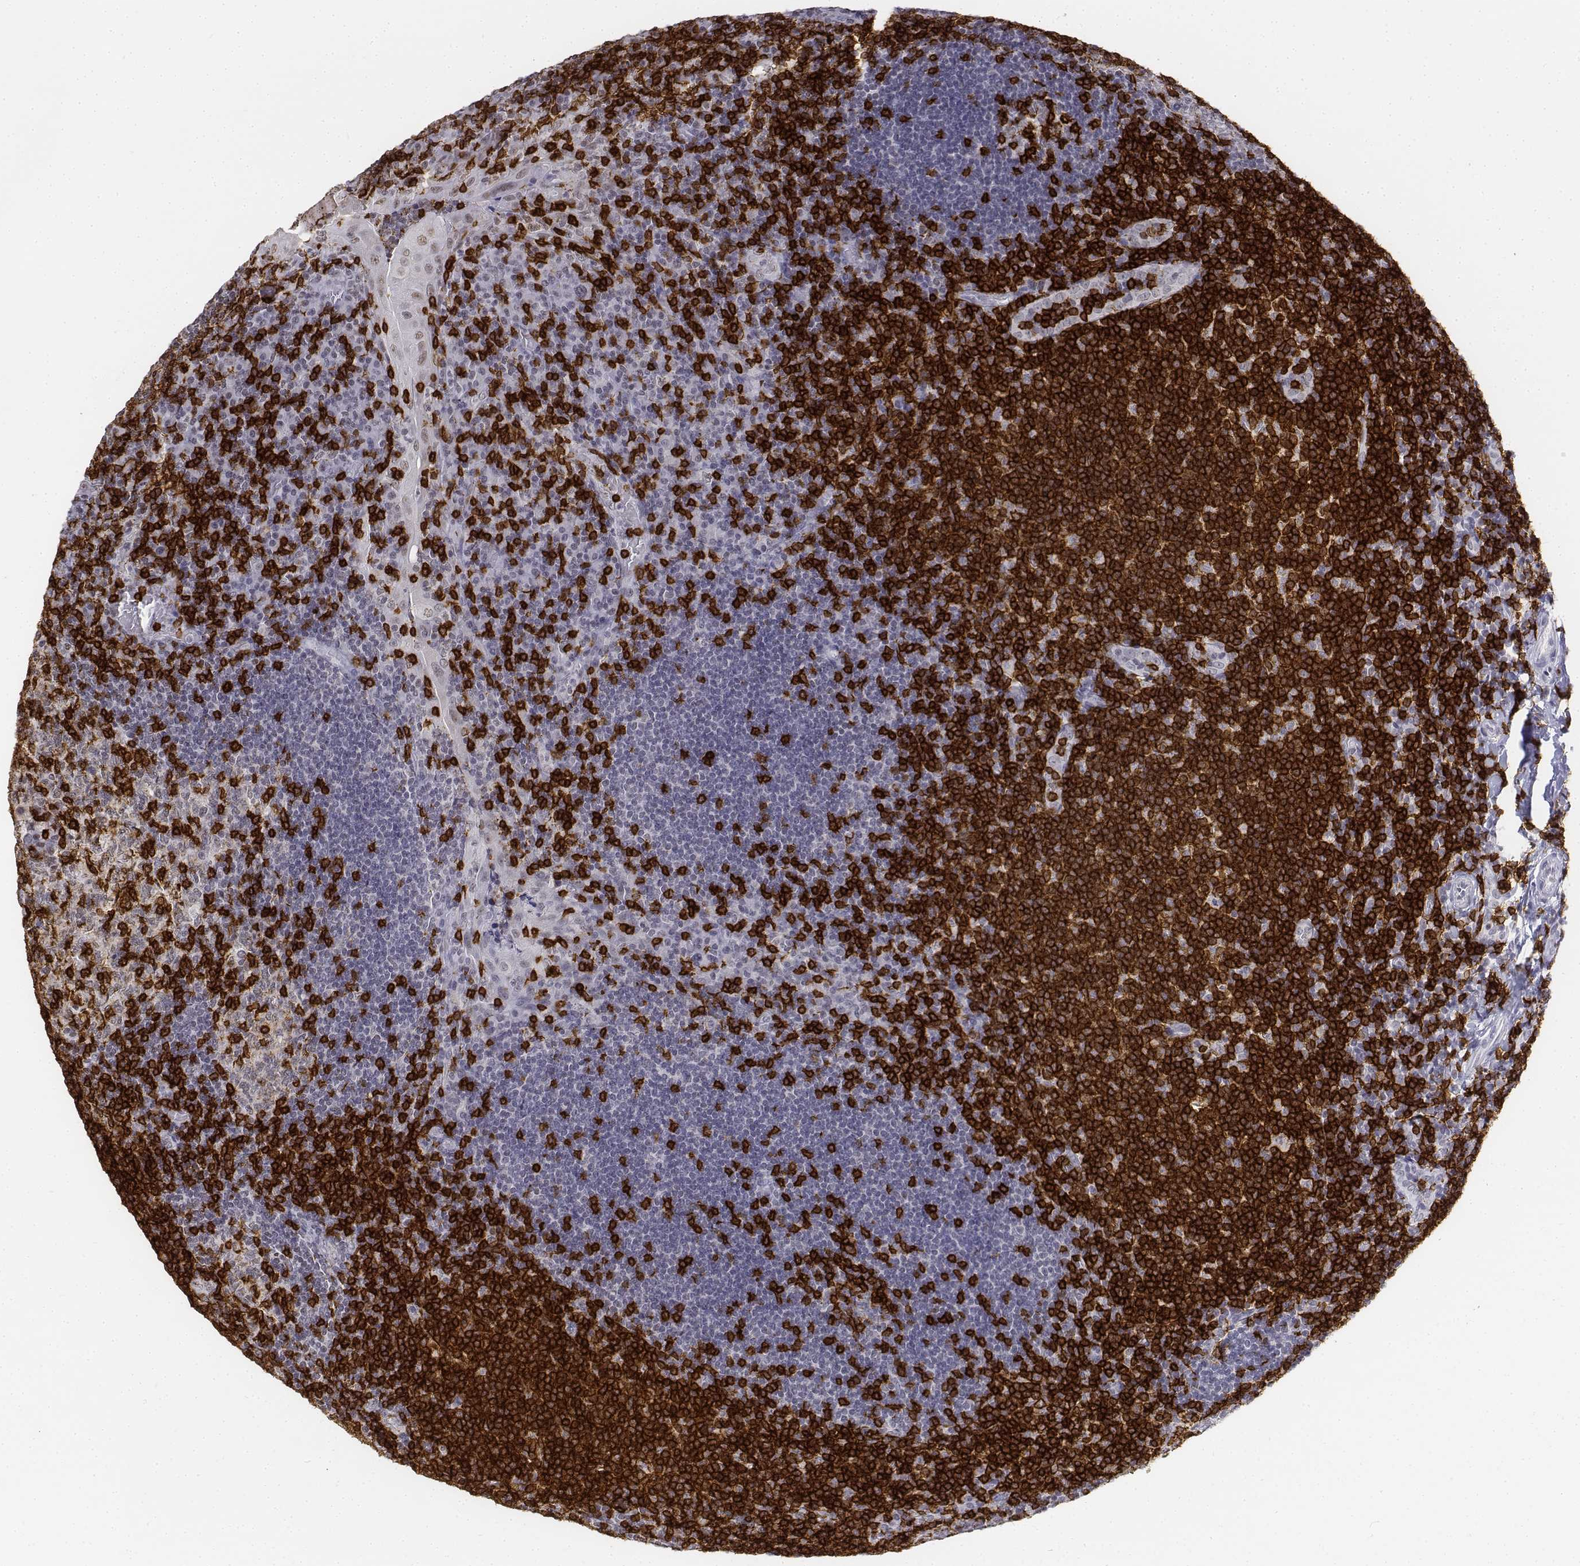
{"staining": {"intensity": "strong", "quantity": "25%-75%", "location": "cytoplasmic/membranous"}, "tissue": "tonsil", "cell_type": "Germinal center cells", "image_type": "normal", "snomed": [{"axis": "morphology", "description": "Normal tissue, NOS"}, {"axis": "topography", "description": "Tonsil"}], "caption": "Germinal center cells exhibit strong cytoplasmic/membranous expression in approximately 25%-75% of cells in benign tonsil. Using DAB (3,3'-diaminobenzidine) (brown) and hematoxylin (blue) stains, captured at high magnification using brightfield microscopy.", "gene": "CD3E", "patient": {"sex": "male", "age": 17}}